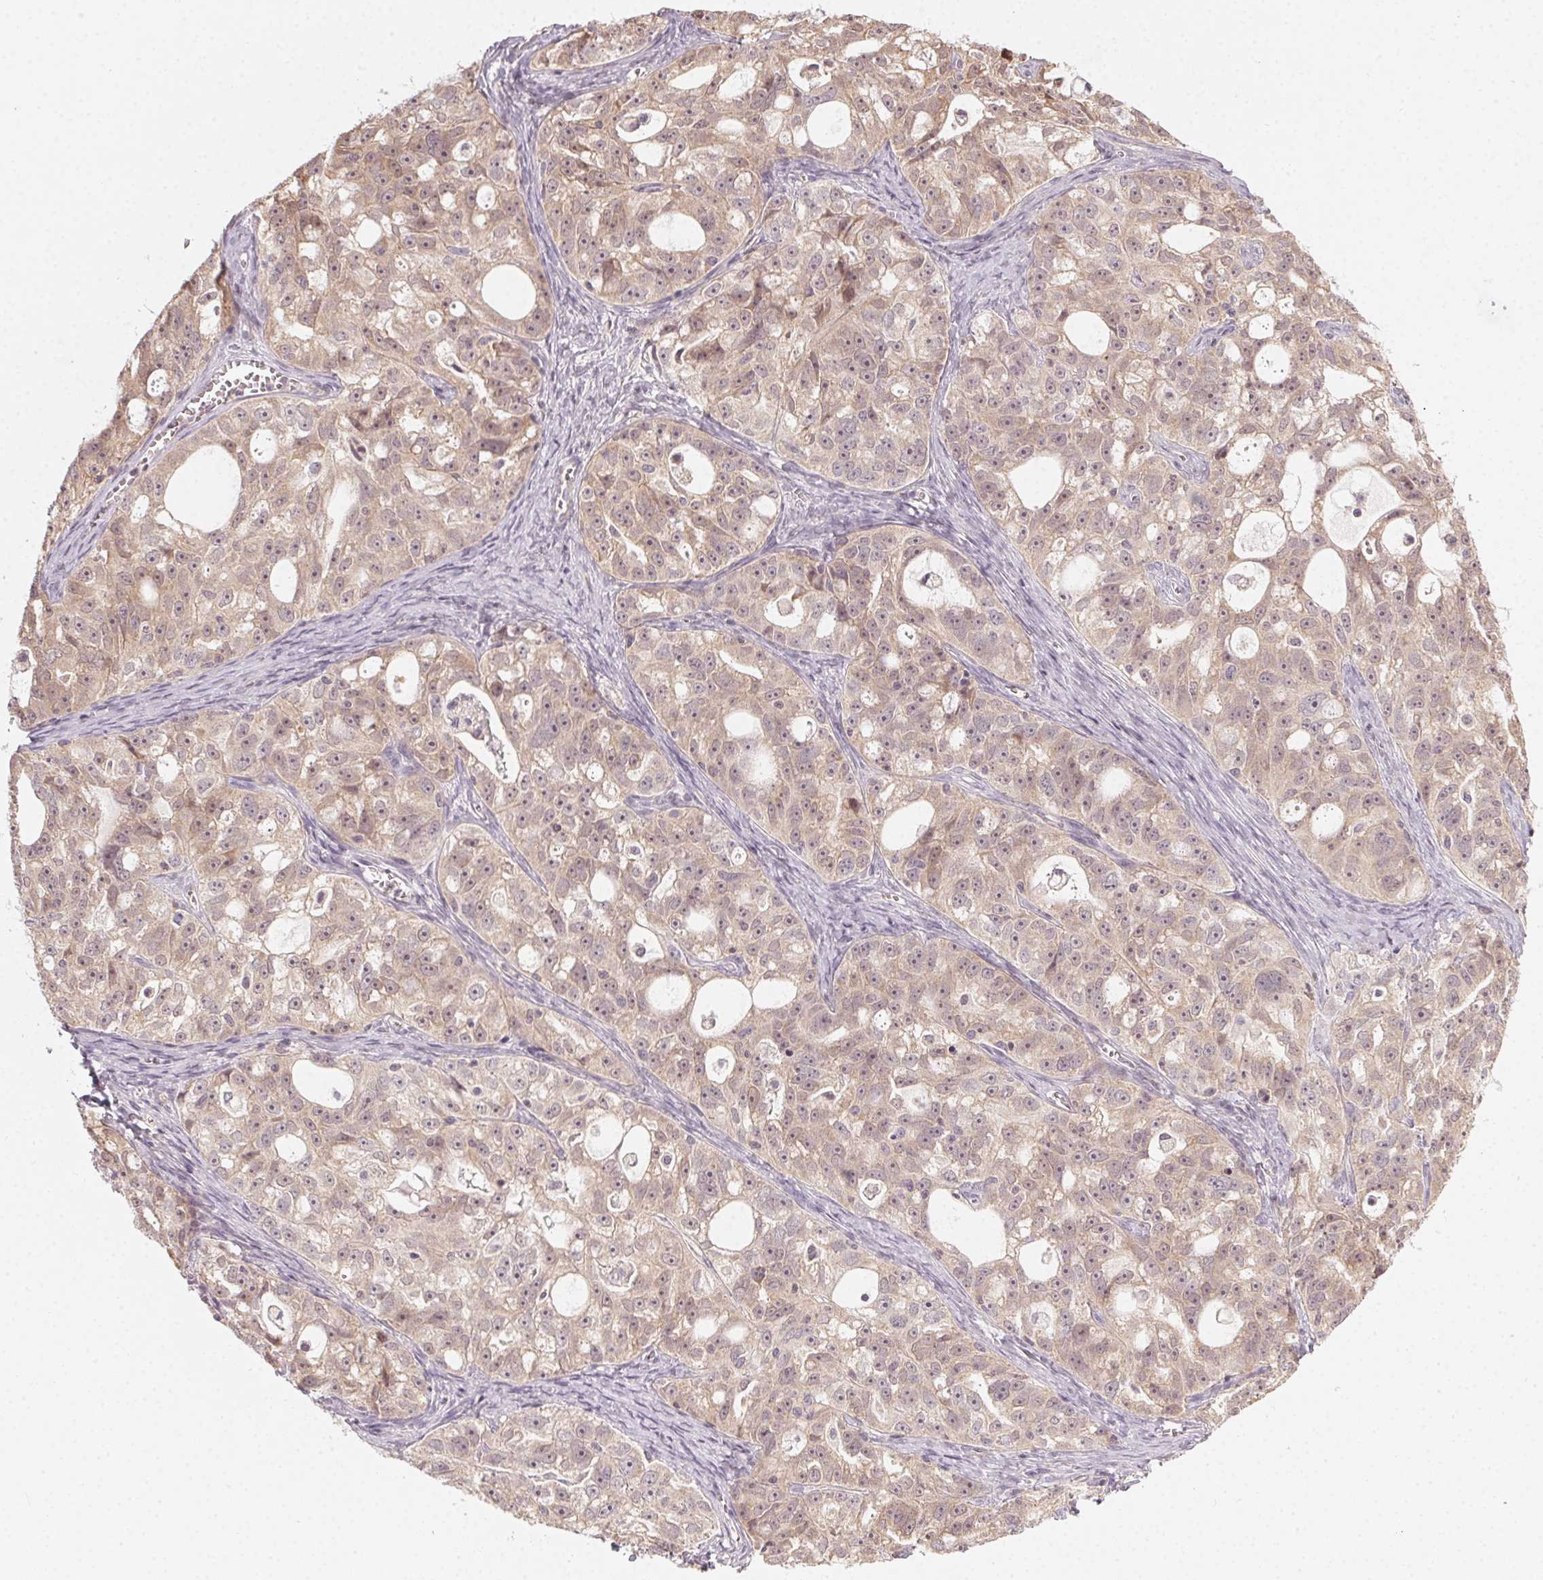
{"staining": {"intensity": "weak", "quantity": ">75%", "location": "cytoplasmic/membranous"}, "tissue": "ovarian cancer", "cell_type": "Tumor cells", "image_type": "cancer", "snomed": [{"axis": "morphology", "description": "Cystadenocarcinoma, serous, NOS"}, {"axis": "topography", "description": "Ovary"}], "caption": "Ovarian serous cystadenocarcinoma was stained to show a protein in brown. There is low levels of weak cytoplasmic/membranous expression in about >75% of tumor cells. (Brightfield microscopy of DAB IHC at high magnification).", "gene": "NCOA4", "patient": {"sex": "female", "age": 51}}